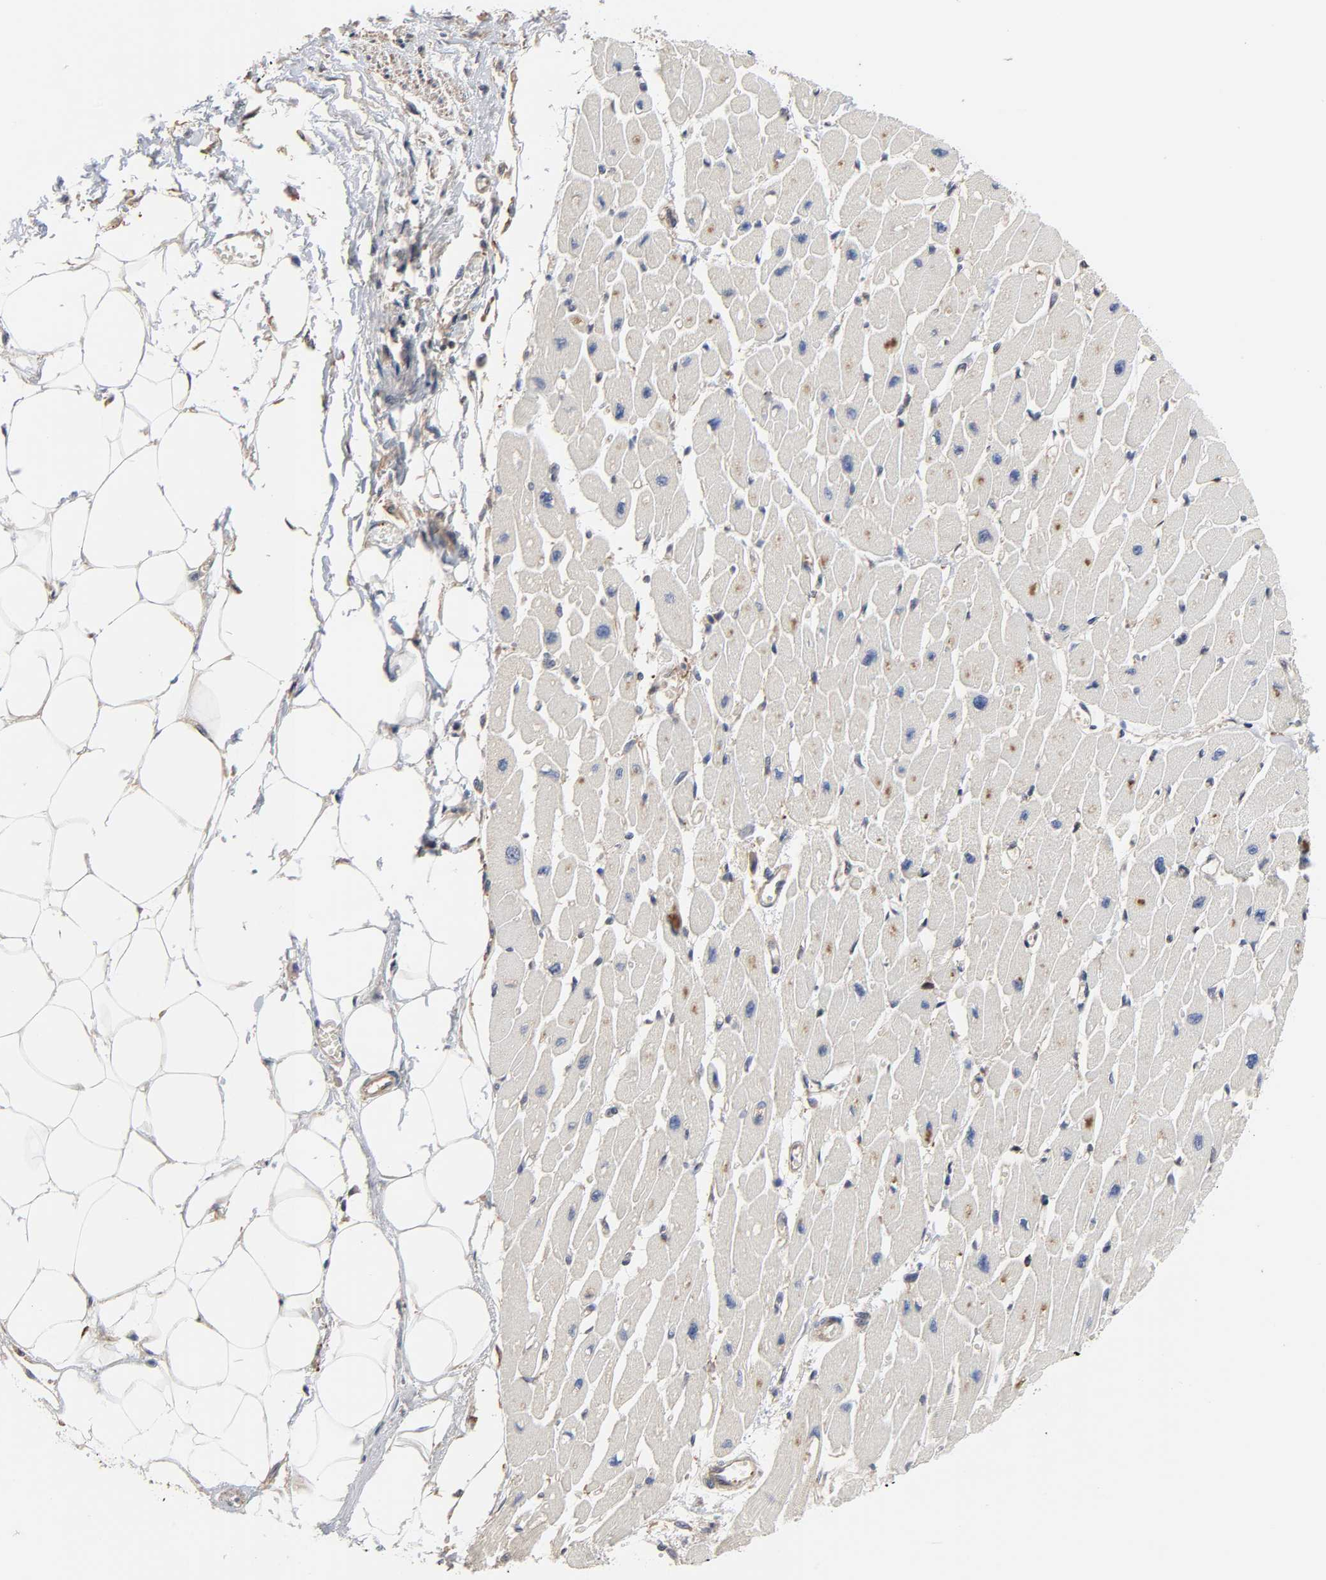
{"staining": {"intensity": "moderate", "quantity": "25%-75%", "location": "cytoplasmic/membranous"}, "tissue": "heart muscle", "cell_type": "Cardiomyocytes", "image_type": "normal", "snomed": [{"axis": "morphology", "description": "Normal tissue, NOS"}, {"axis": "topography", "description": "Heart"}], "caption": "IHC image of normal heart muscle stained for a protein (brown), which demonstrates medium levels of moderate cytoplasmic/membranous expression in approximately 25%-75% of cardiomyocytes.", "gene": "DDX10", "patient": {"sex": "female", "age": 54}}